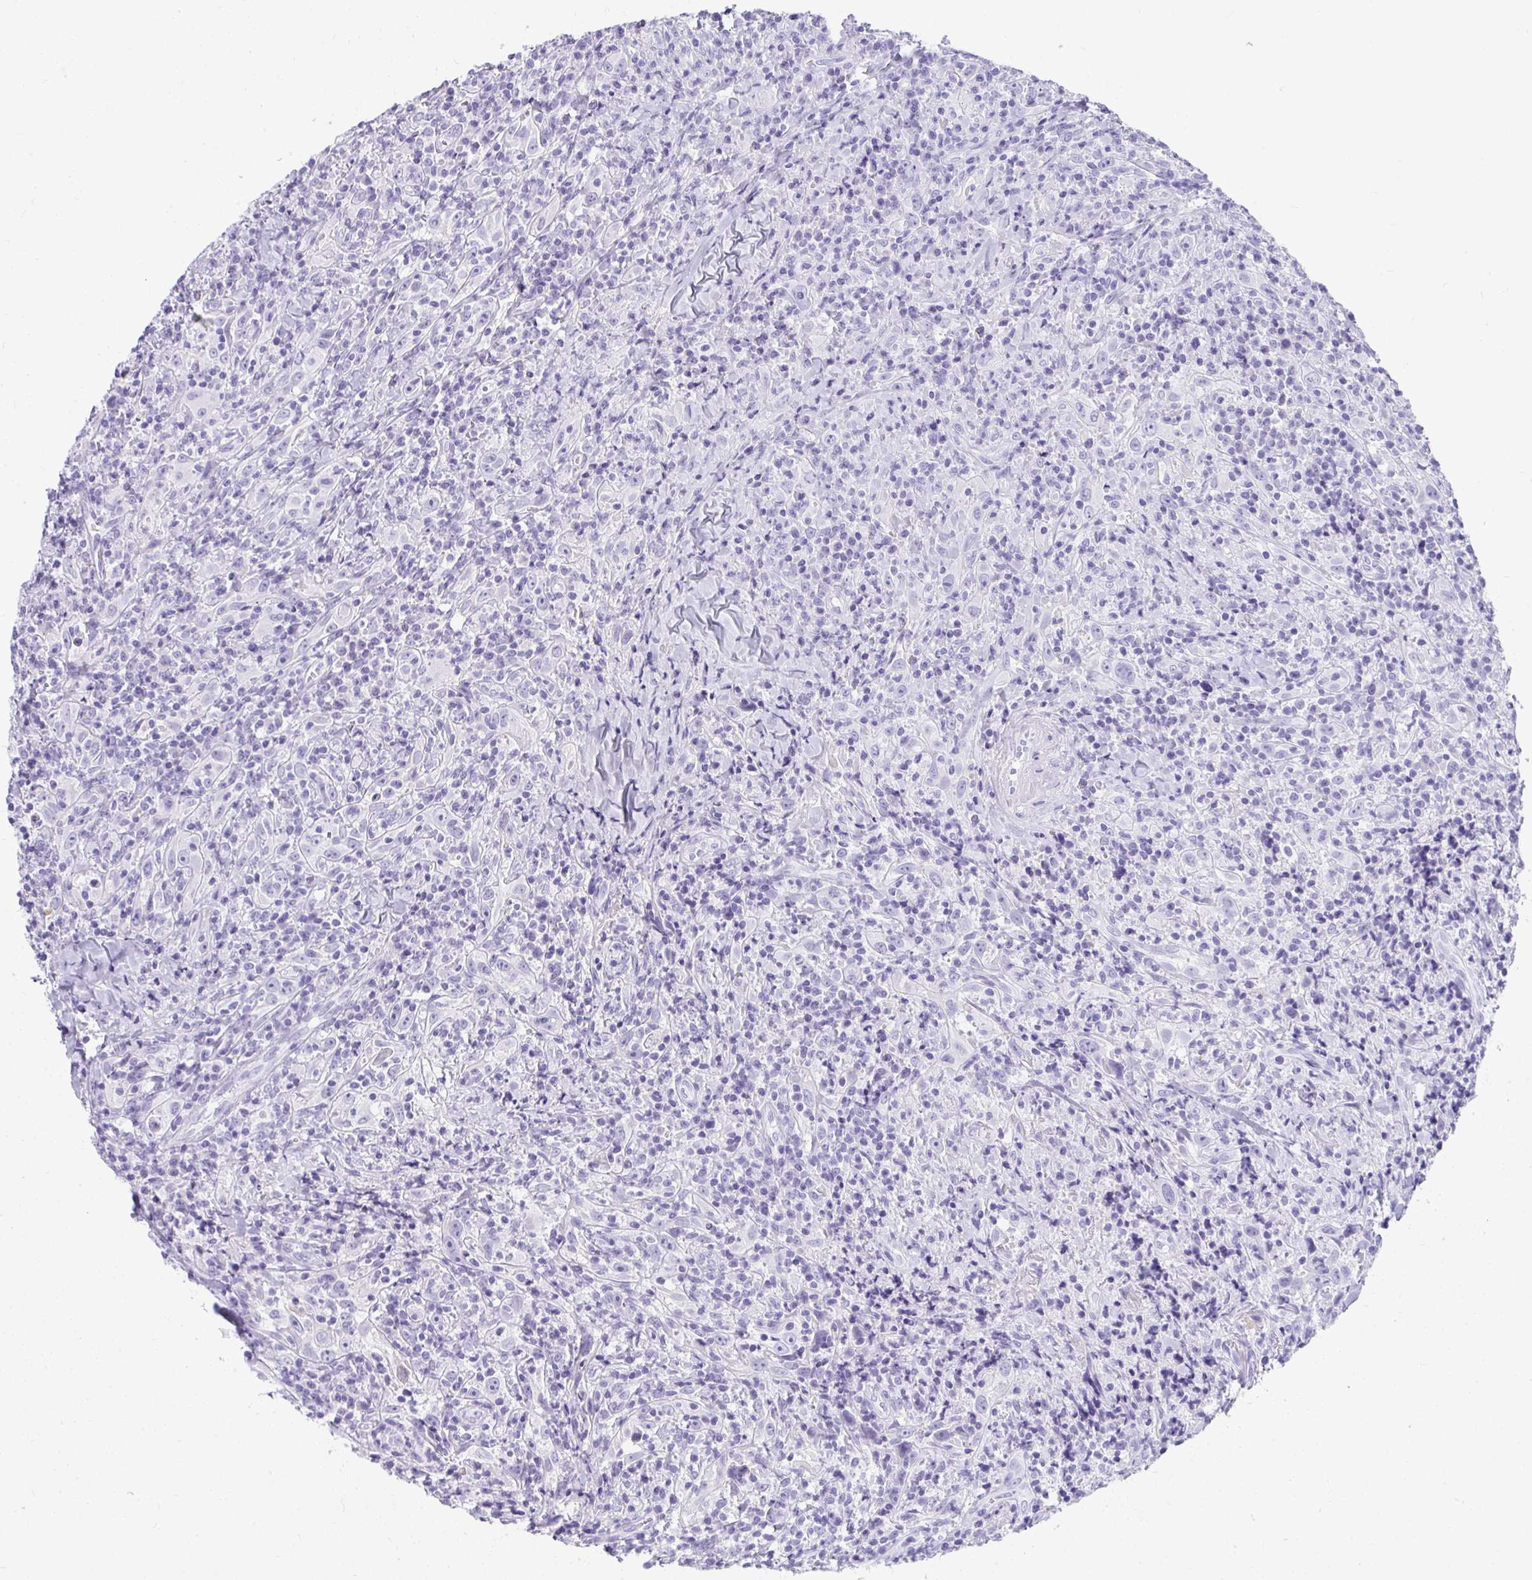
{"staining": {"intensity": "negative", "quantity": "none", "location": "none"}, "tissue": "head and neck cancer", "cell_type": "Tumor cells", "image_type": "cancer", "snomed": [{"axis": "morphology", "description": "Squamous cell carcinoma, NOS"}, {"axis": "topography", "description": "Head-Neck"}], "caption": "An image of human head and neck squamous cell carcinoma is negative for staining in tumor cells. (DAB immunohistochemistry, high magnification).", "gene": "ZSWIM3", "patient": {"sex": "female", "age": 95}}